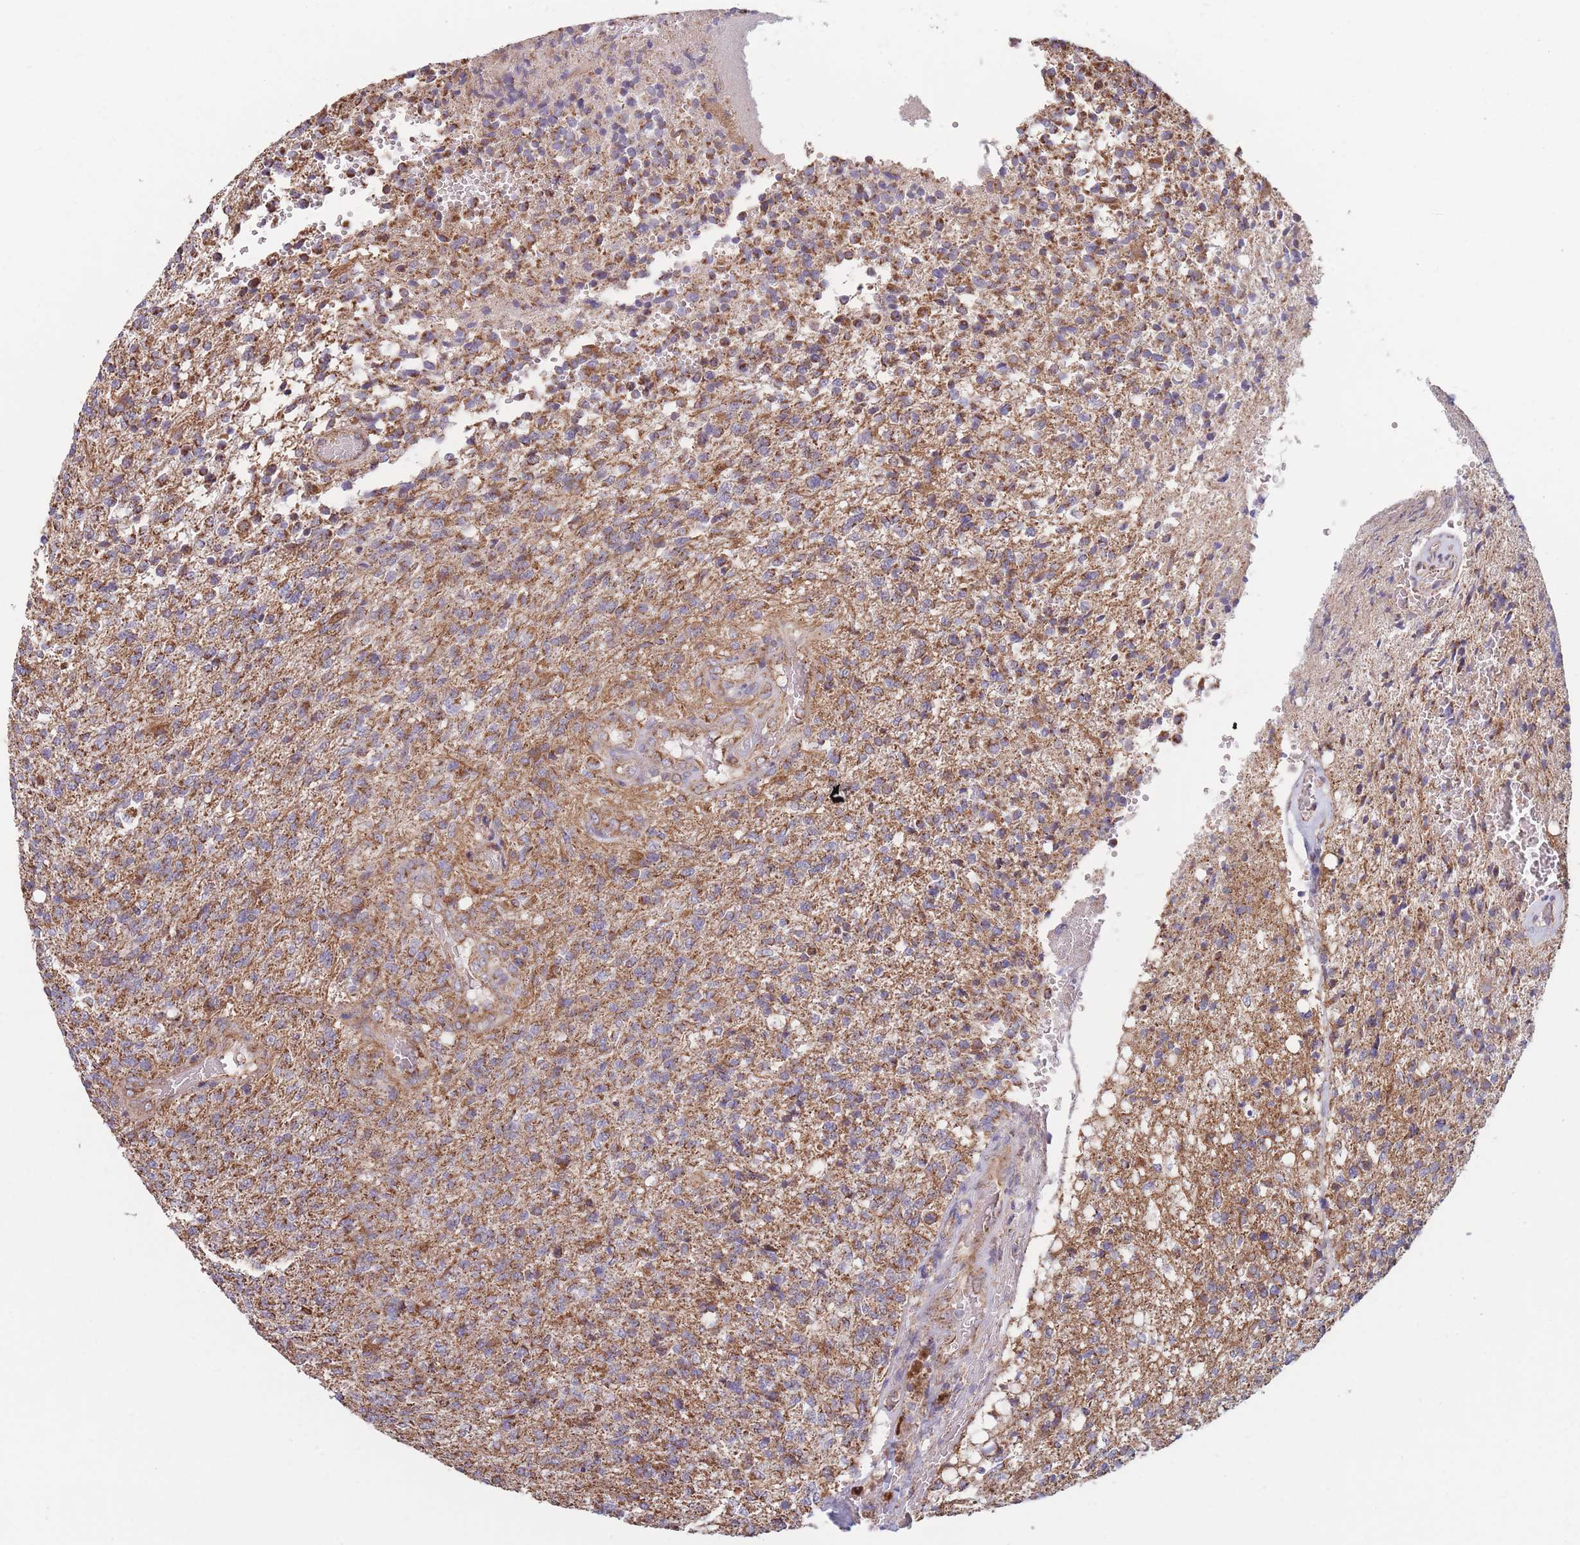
{"staining": {"intensity": "moderate", "quantity": ">75%", "location": "cytoplasmic/membranous"}, "tissue": "glioma", "cell_type": "Tumor cells", "image_type": "cancer", "snomed": [{"axis": "morphology", "description": "Glioma, malignant, High grade"}, {"axis": "topography", "description": "Brain"}], "caption": "Immunohistochemistry histopathology image of glioma stained for a protein (brown), which displays medium levels of moderate cytoplasmic/membranous positivity in about >75% of tumor cells.", "gene": "KIF16B", "patient": {"sex": "male", "age": 56}}